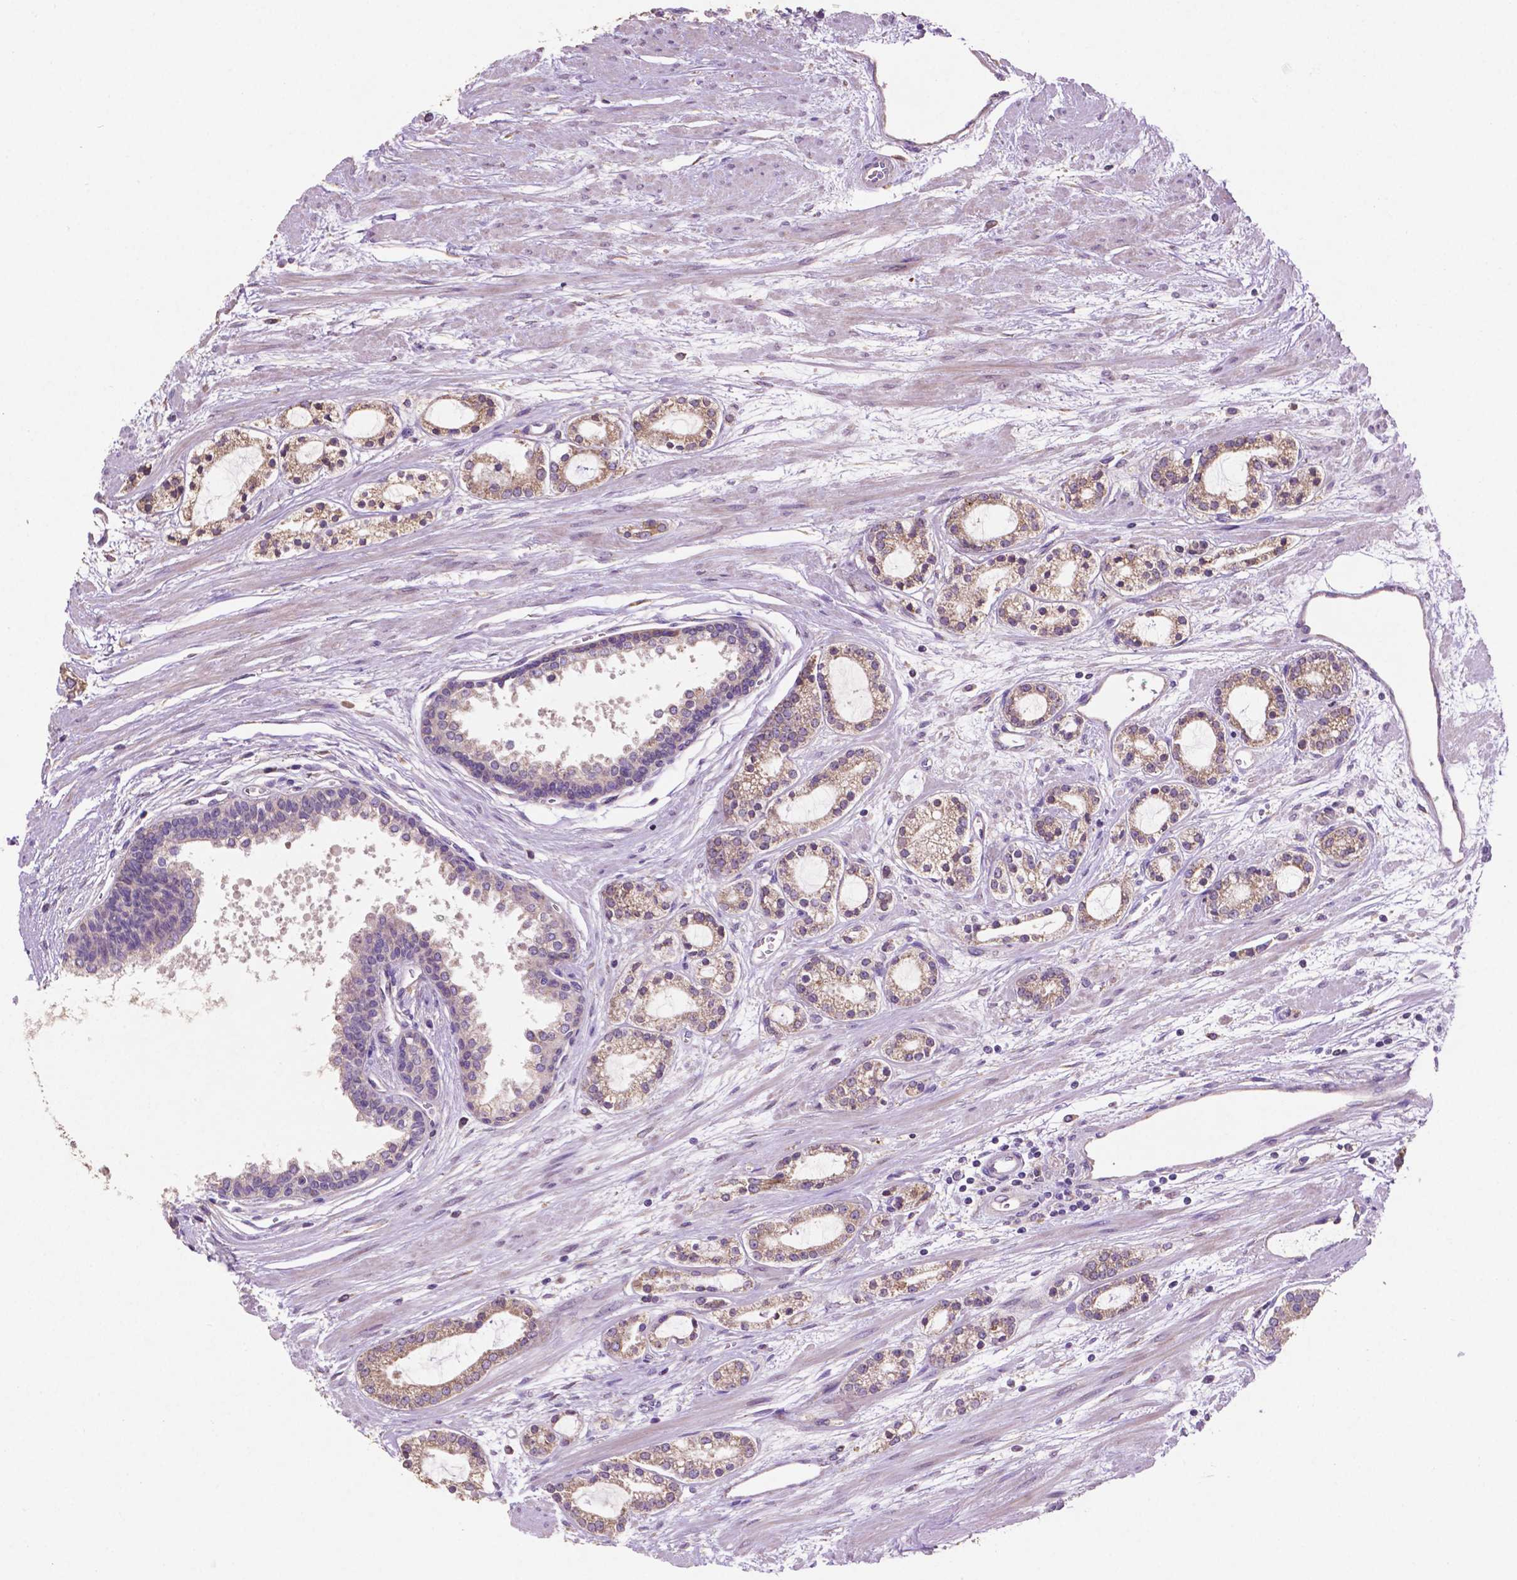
{"staining": {"intensity": "weak", "quantity": ">75%", "location": "cytoplasmic/membranous"}, "tissue": "prostate cancer", "cell_type": "Tumor cells", "image_type": "cancer", "snomed": [{"axis": "morphology", "description": "Adenocarcinoma, Medium grade"}, {"axis": "topography", "description": "Prostate"}], "caption": "Protein positivity by IHC displays weak cytoplasmic/membranous expression in about >75% of tumor cells in adenocarcinoma (medium-grade) (prostate).", "gene": "MBTPS1", "patient": {"sex": "male", "age": 57}}